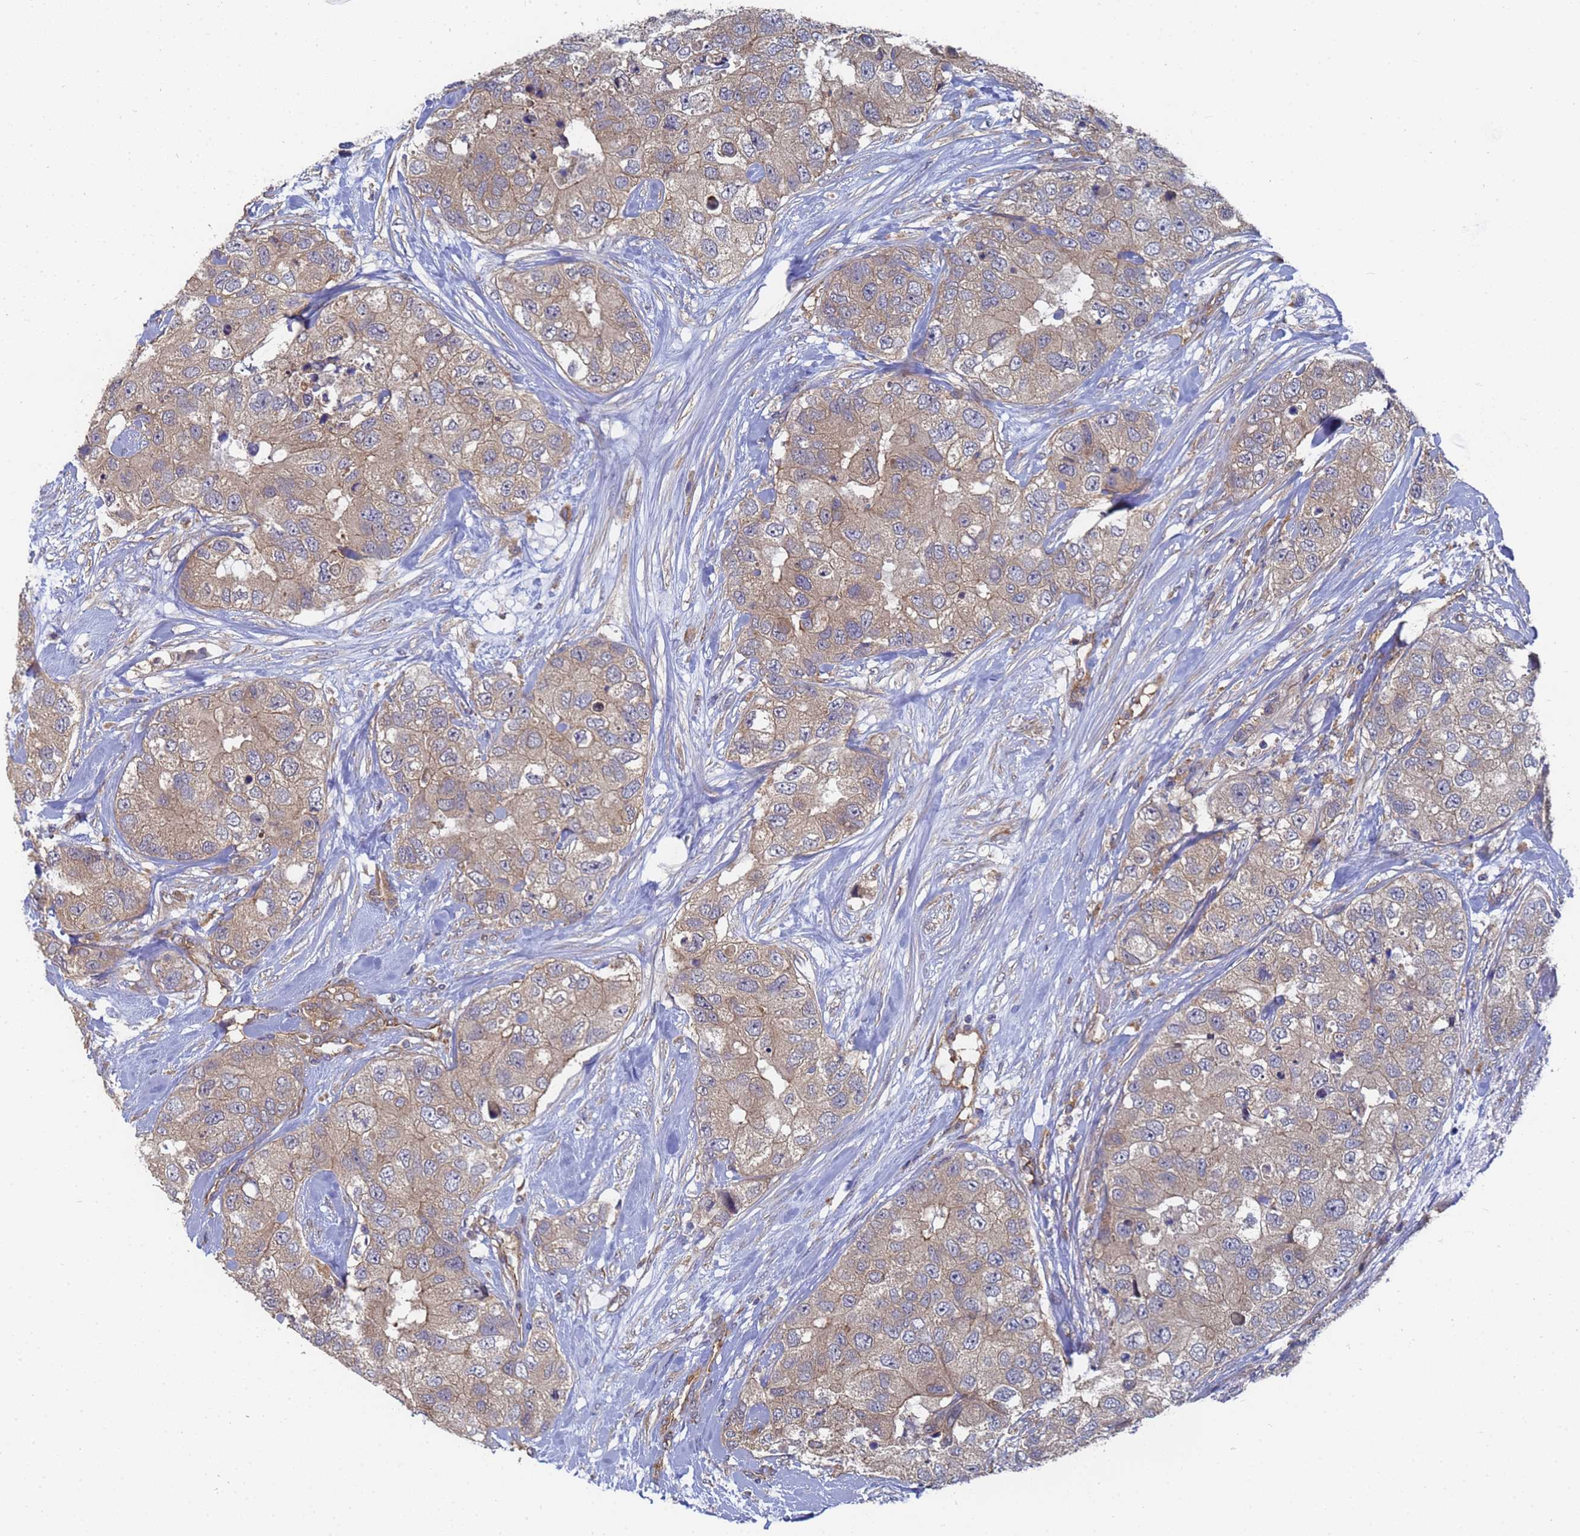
{"staining": {"intensity": "weak", "quantity": "25%-75%", "location": "cytoplasmic/membranous"}, "tissue": "breast cancer", "cell_type": "Tumor cells", "image_type": "cancer", "snomed": [{"axis": "morphology", "description": "Duct carcinoma"}, {"axis": "topography", "description": "Breast"}], "caption": "Protein expression analysis of infiltrating ductal carcinoma (breast) reveals weak cytoplasmic/membranous positivity in approximately 25%-75% of tumor cells. The staining was performed using DAB, with brown indicating positive protein expression. Nuclei are stained blue with hematoxylin.", "gene": "ALS2CL", "patient": {"sex": "female", "age": 62}}